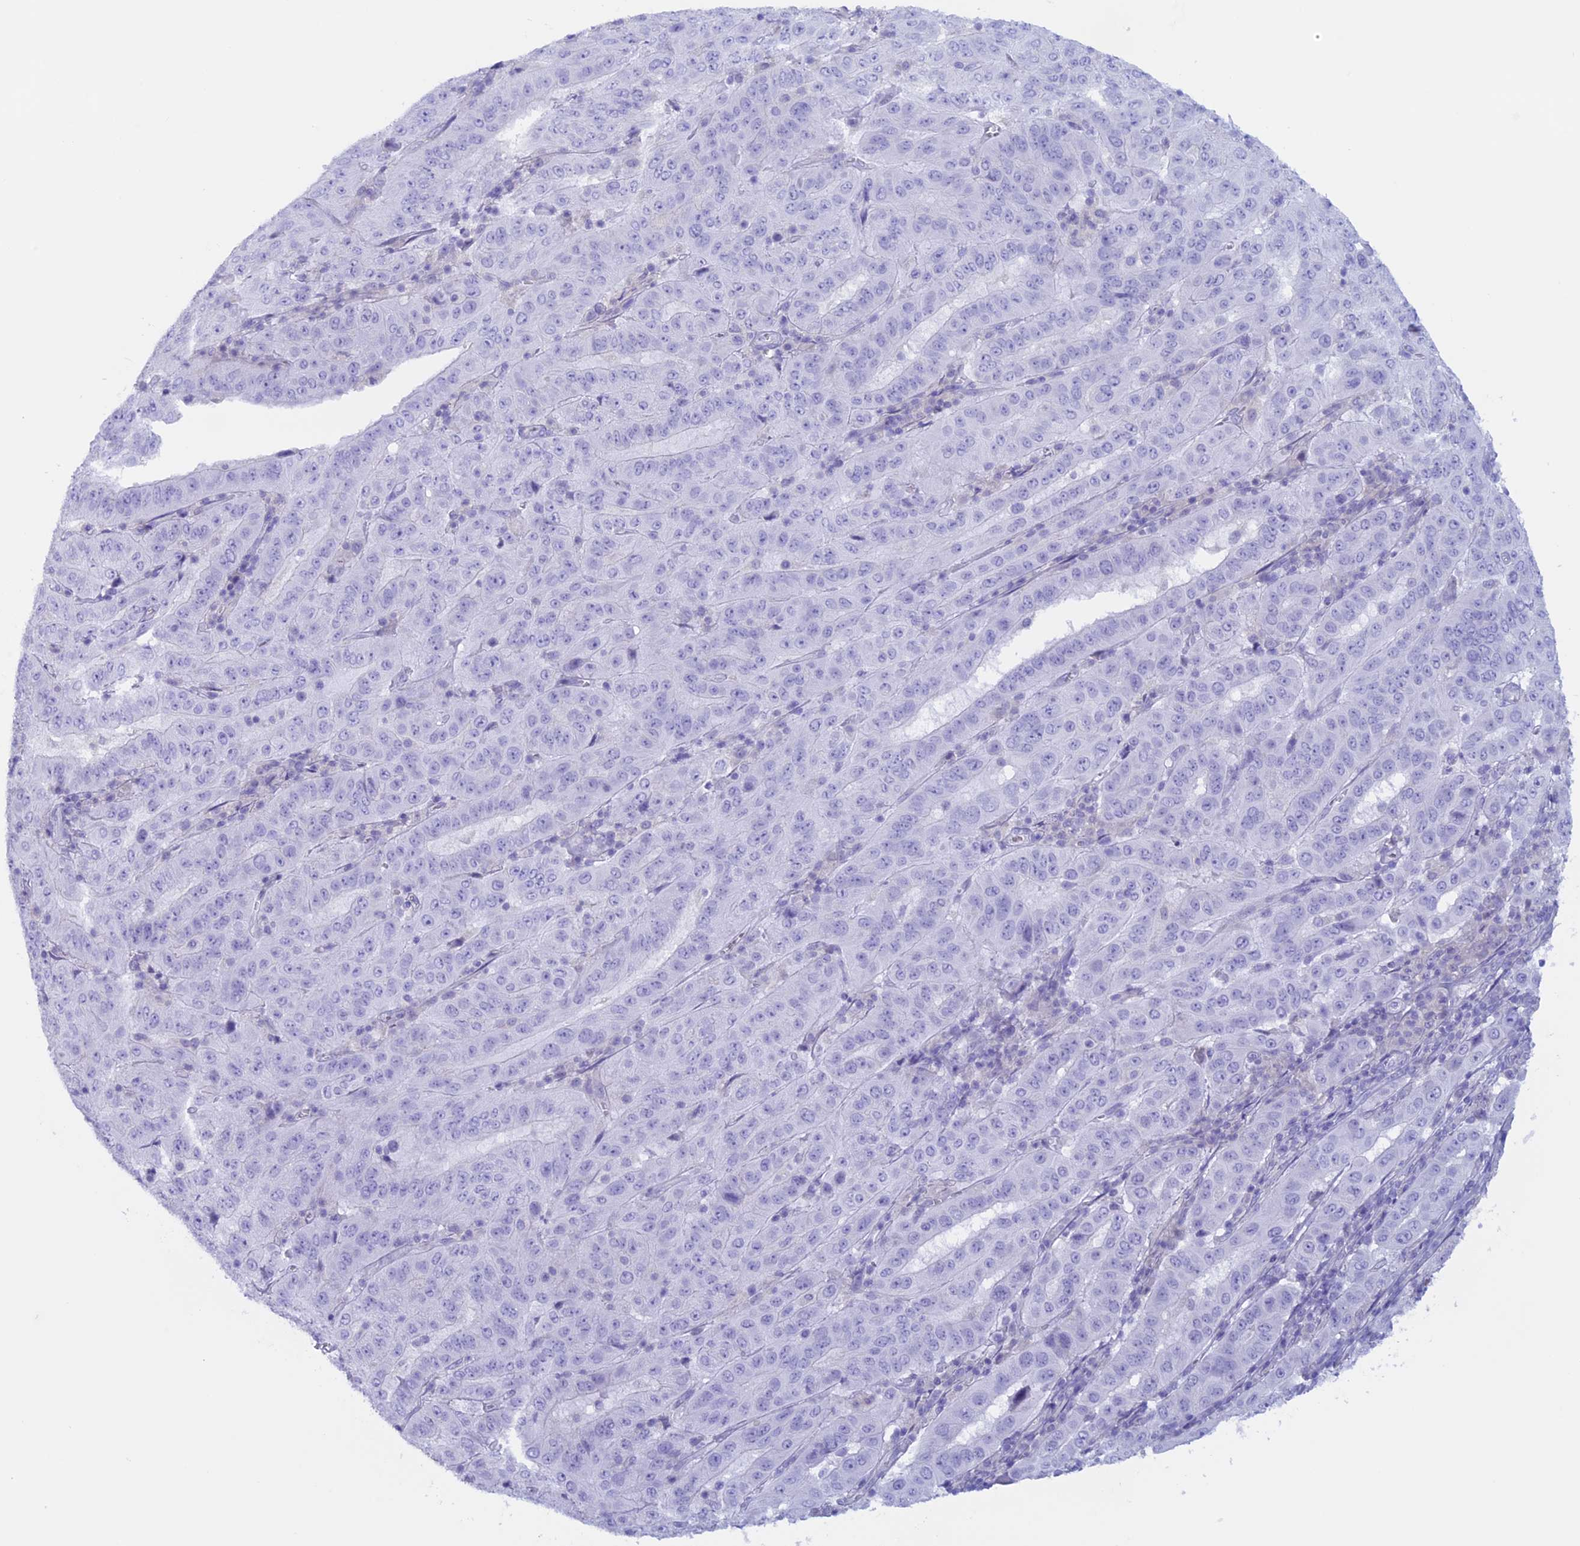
{"staining": {"intensity": "negative", "quantity": "none", "location": "none"}, "tissue": "pancreatic cancer", "cell_type": "Tumor cells", "image_type": "cancer", "snomed": [{"axis": "morphology", "description": "Adenocarcinoma, NOS"}, {"axis": "topography", "description": "Pancreas"}], "caption": "There is no significant positivity in tumor cells of pancreatic adenocarcinoma.", "gene": "RP1", "patient": {"sex": "male", "age": 63}}